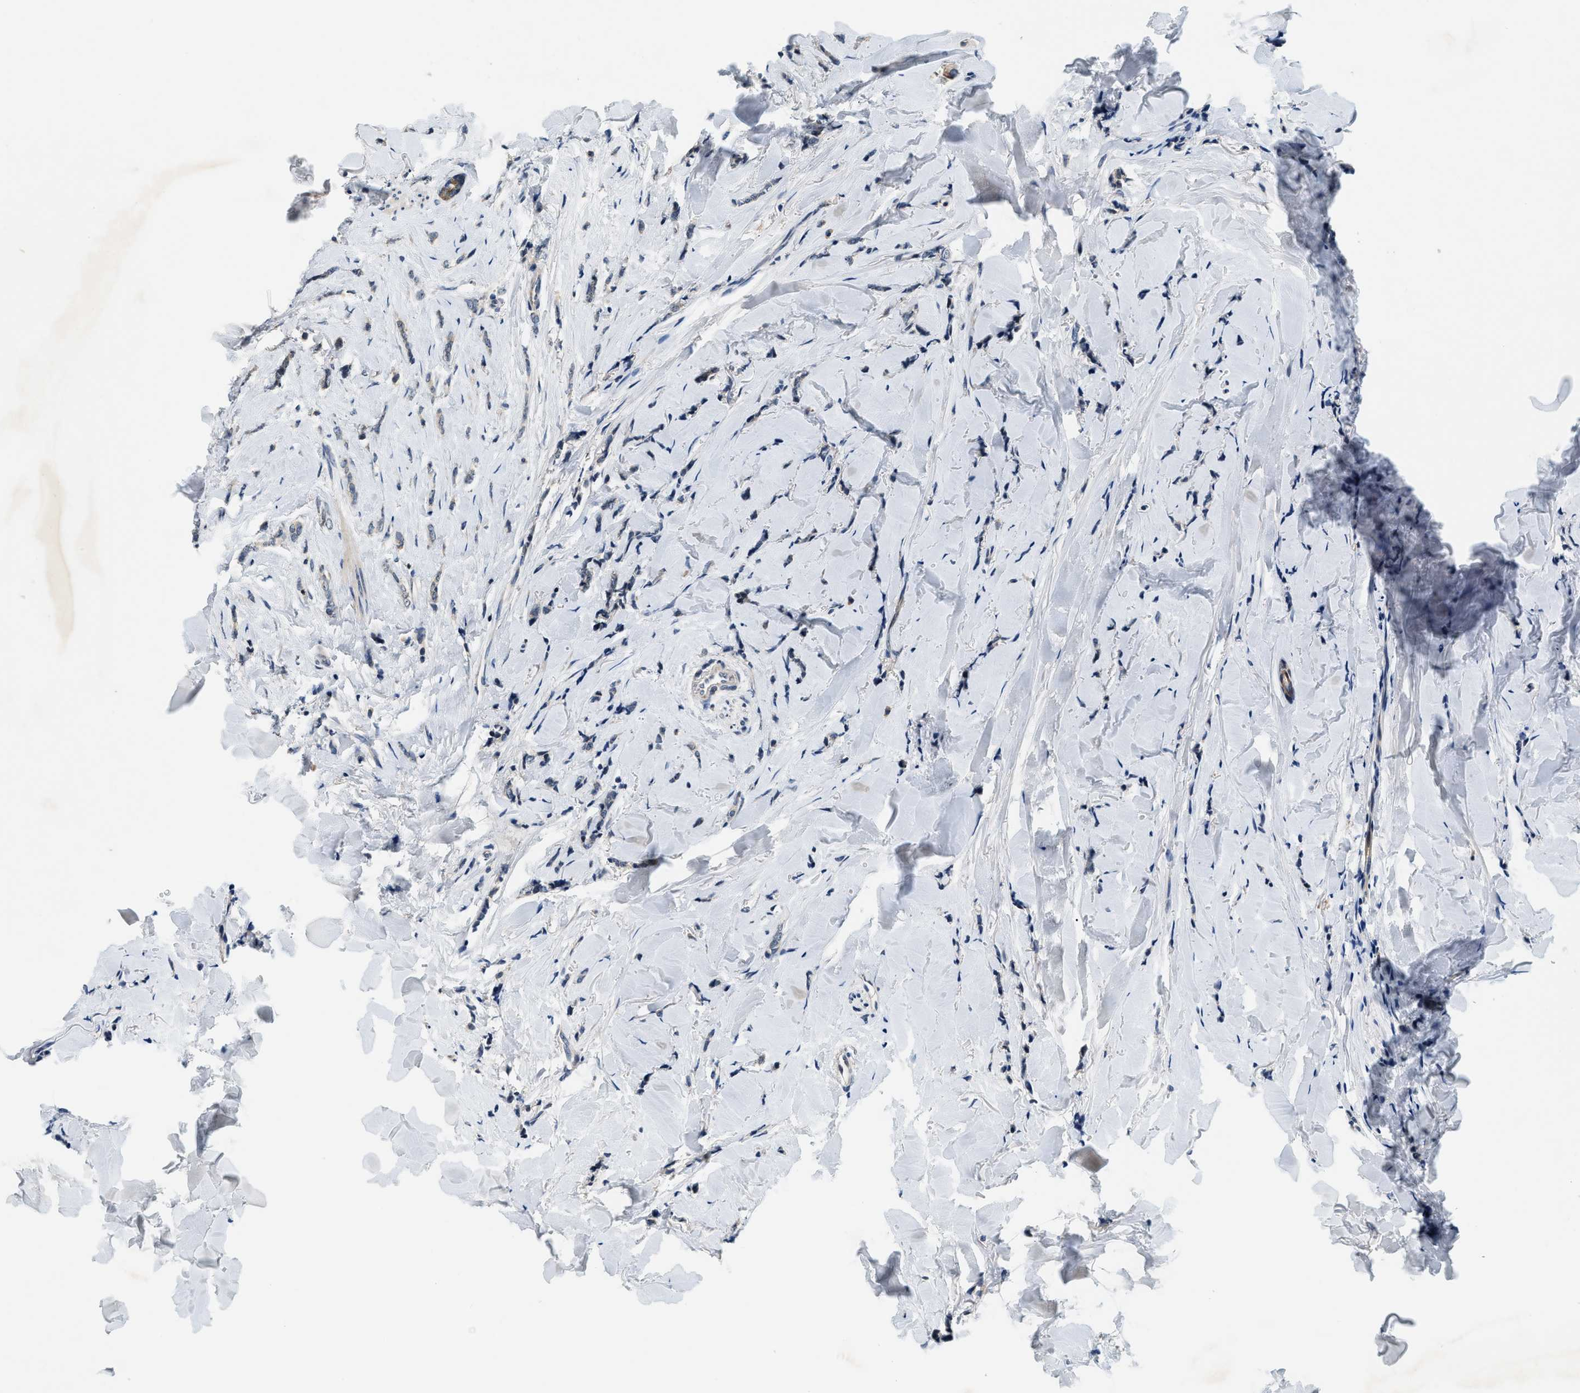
{"staining": {"intensity": "negative", "quantity": "none", "location": "none"}, "tissue": "breast cancer", "cell_type": "Tumor cells", "image_type": "cancer", "snomed": [{"axis": "morphology", "description": "Lobular carcinoma"}, {"axis": "topography", "description": "Skin"}, {"axis": "topography", "description": "Breast"}], "caption": "The photomicrograph shows no significant positivity in tumor cells of breast cancer (lobular carcinoma).", "gene": "YAE1", "patient": {"sex": "female", "age": 46}}